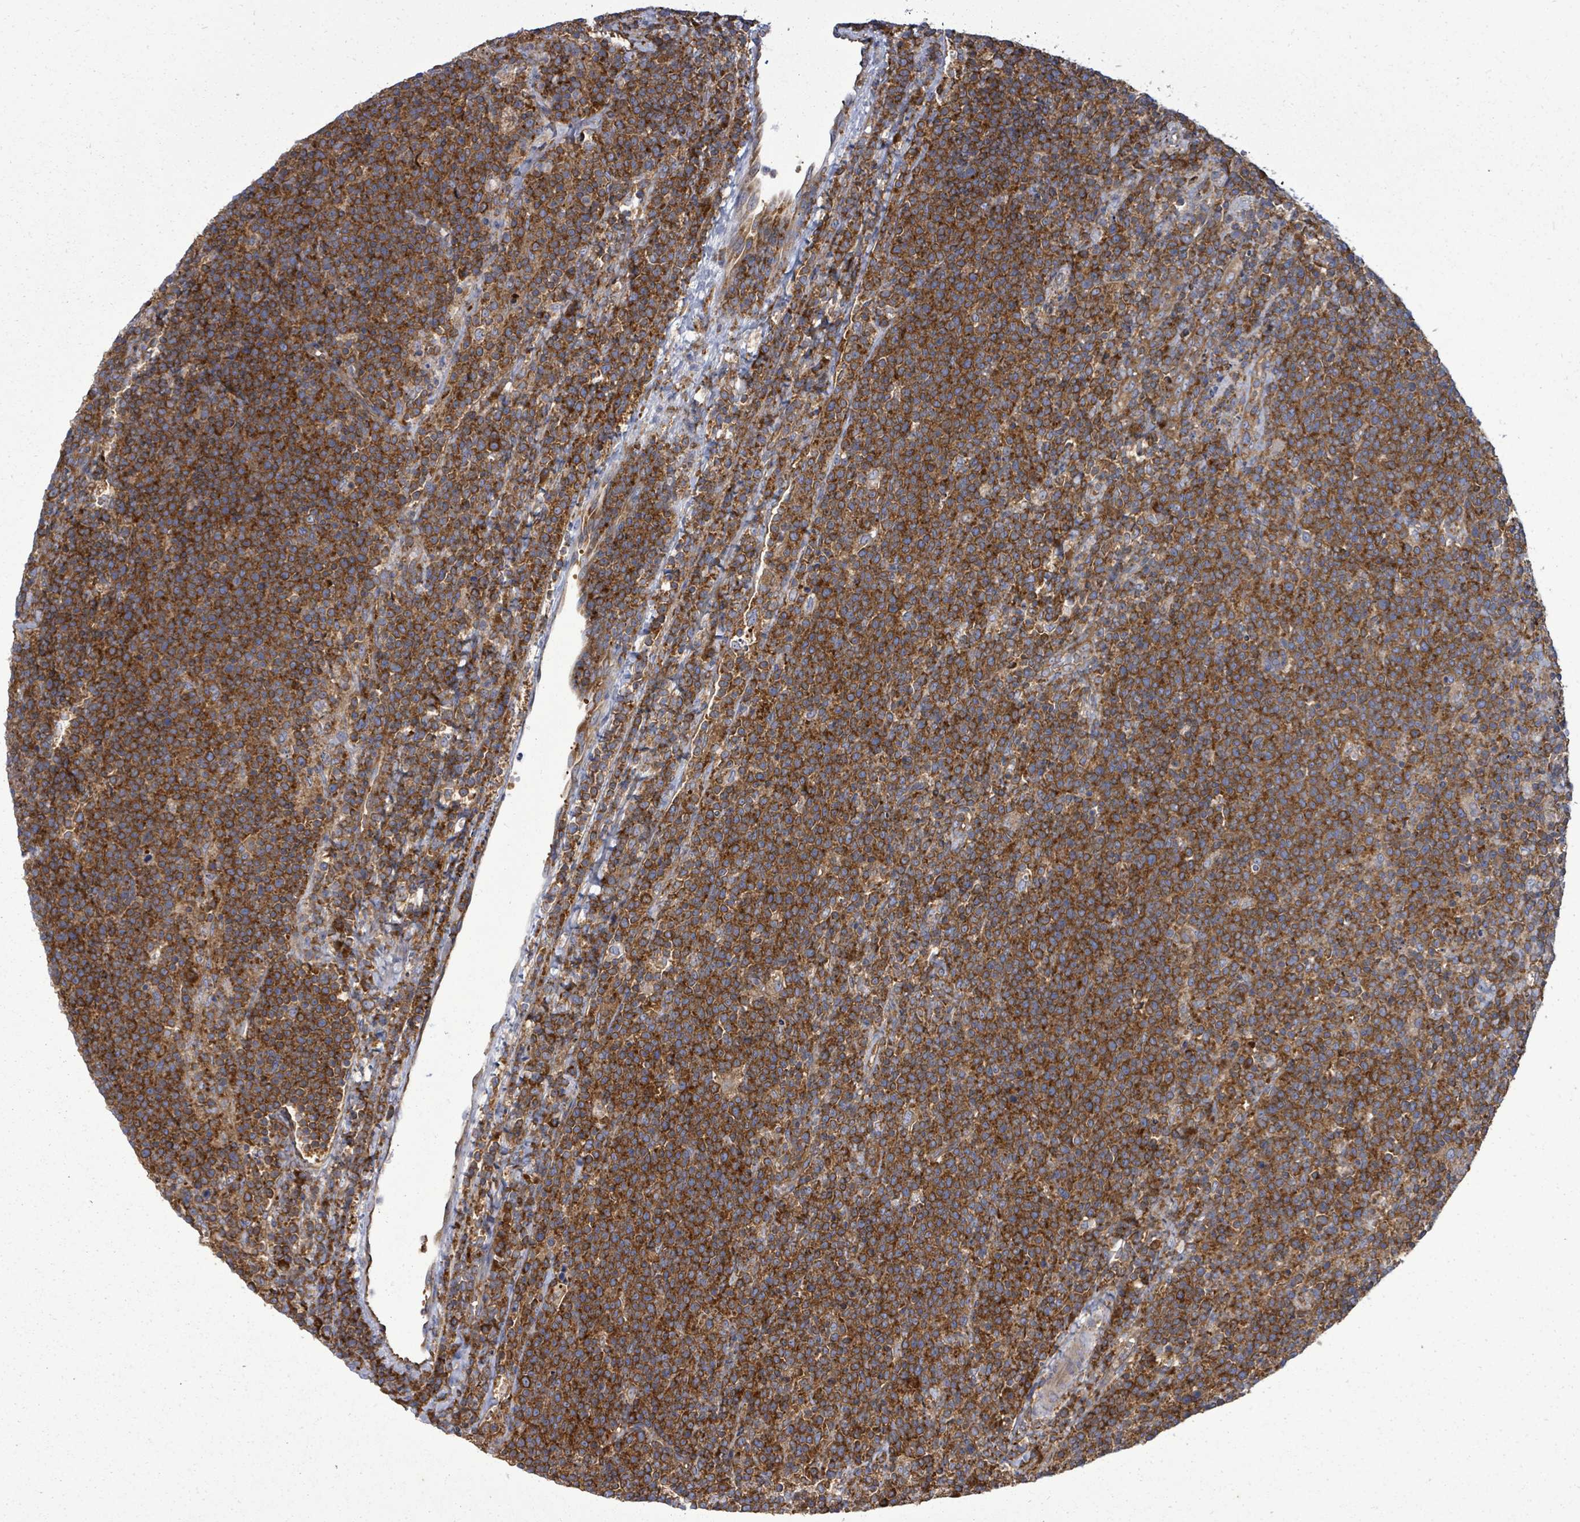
{"staining": {"intensity": "strong", "quantity": ">75%", "location": "cytoplasmic/membranous"}, "tissue": "lymphoma", "cell_type": "Tumor cells", "image_type": "cancer", "snomed": [{"axis": "morphology", "description": "Malignant lymphoma, non-Hodgkin's type, High grade"}, {"axis": "topography", "description": "Lymph node"}], "caption": "IHC of high-grade malignant lymphoma, non-Hodgkin's type reveals high levels of strong cytoplasmic/membranous expression in approximately >75% of tumor cells. IHC stains the protein in brown and the nuclei are stained blue.", "gene": "EIF3C", "patient": {"sex": "male", "age": 61}}